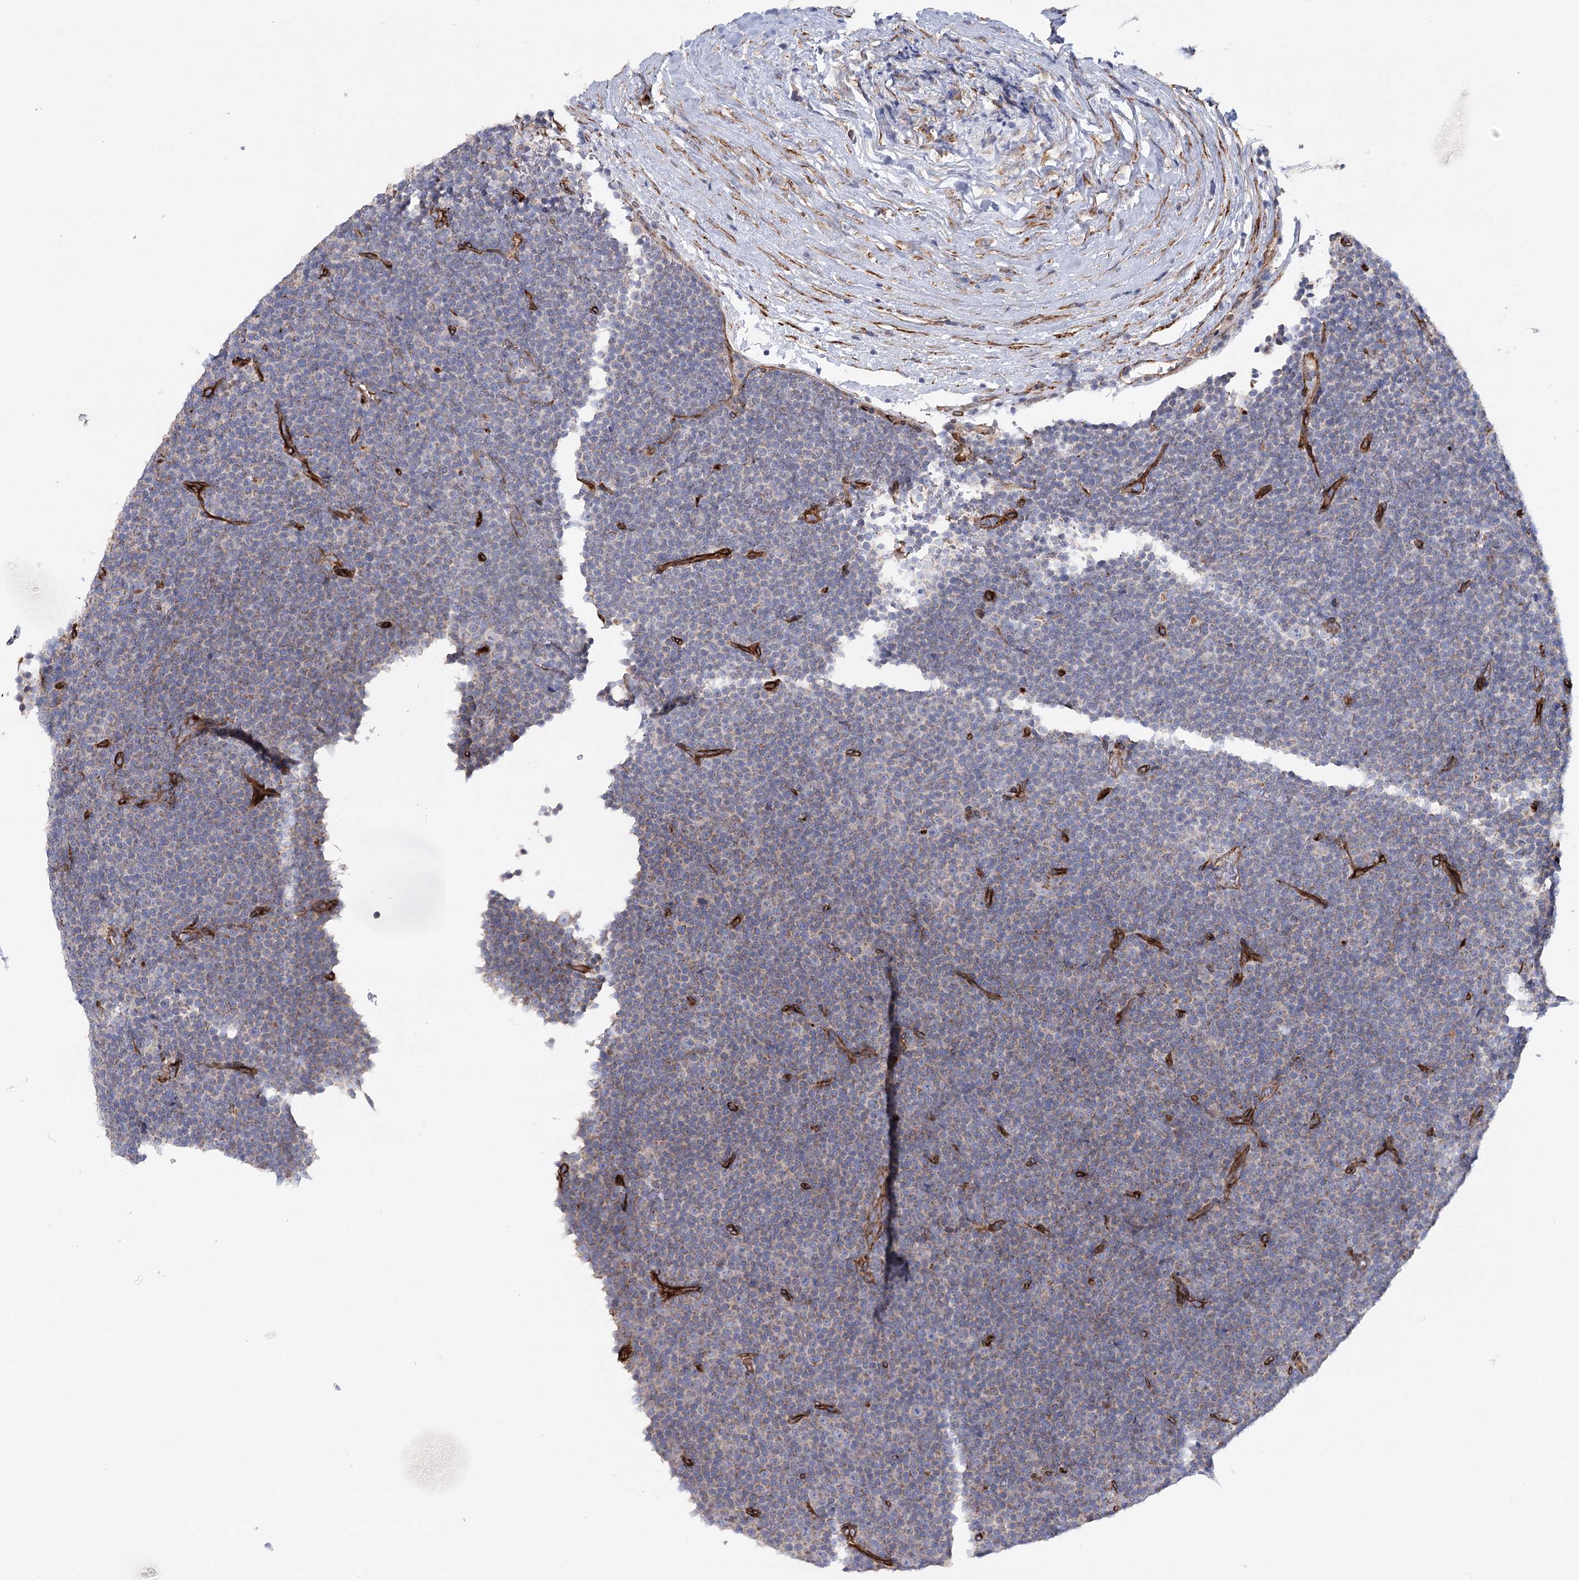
{"staining": {"intensity": "negative", "quantity": "none", "location": "none"}, "tissue": "lymphoma", "cell_type": "Tumor cells", "image_type": "cancer", "snomed": [{"axis": "morphology", "description": "Malignant lymphoma, non-Hodgkin's type, Low grade"}, {"axis": "topography", "description": "Lymph node"}], "caption": "A high-resolution histopathology image shows immunohistochemistry staining of lymphoma, which demonstrates no significant expression in tumor cells.", "gene": "TMEM164", "patient": {"sex": "female", "age": 67}}